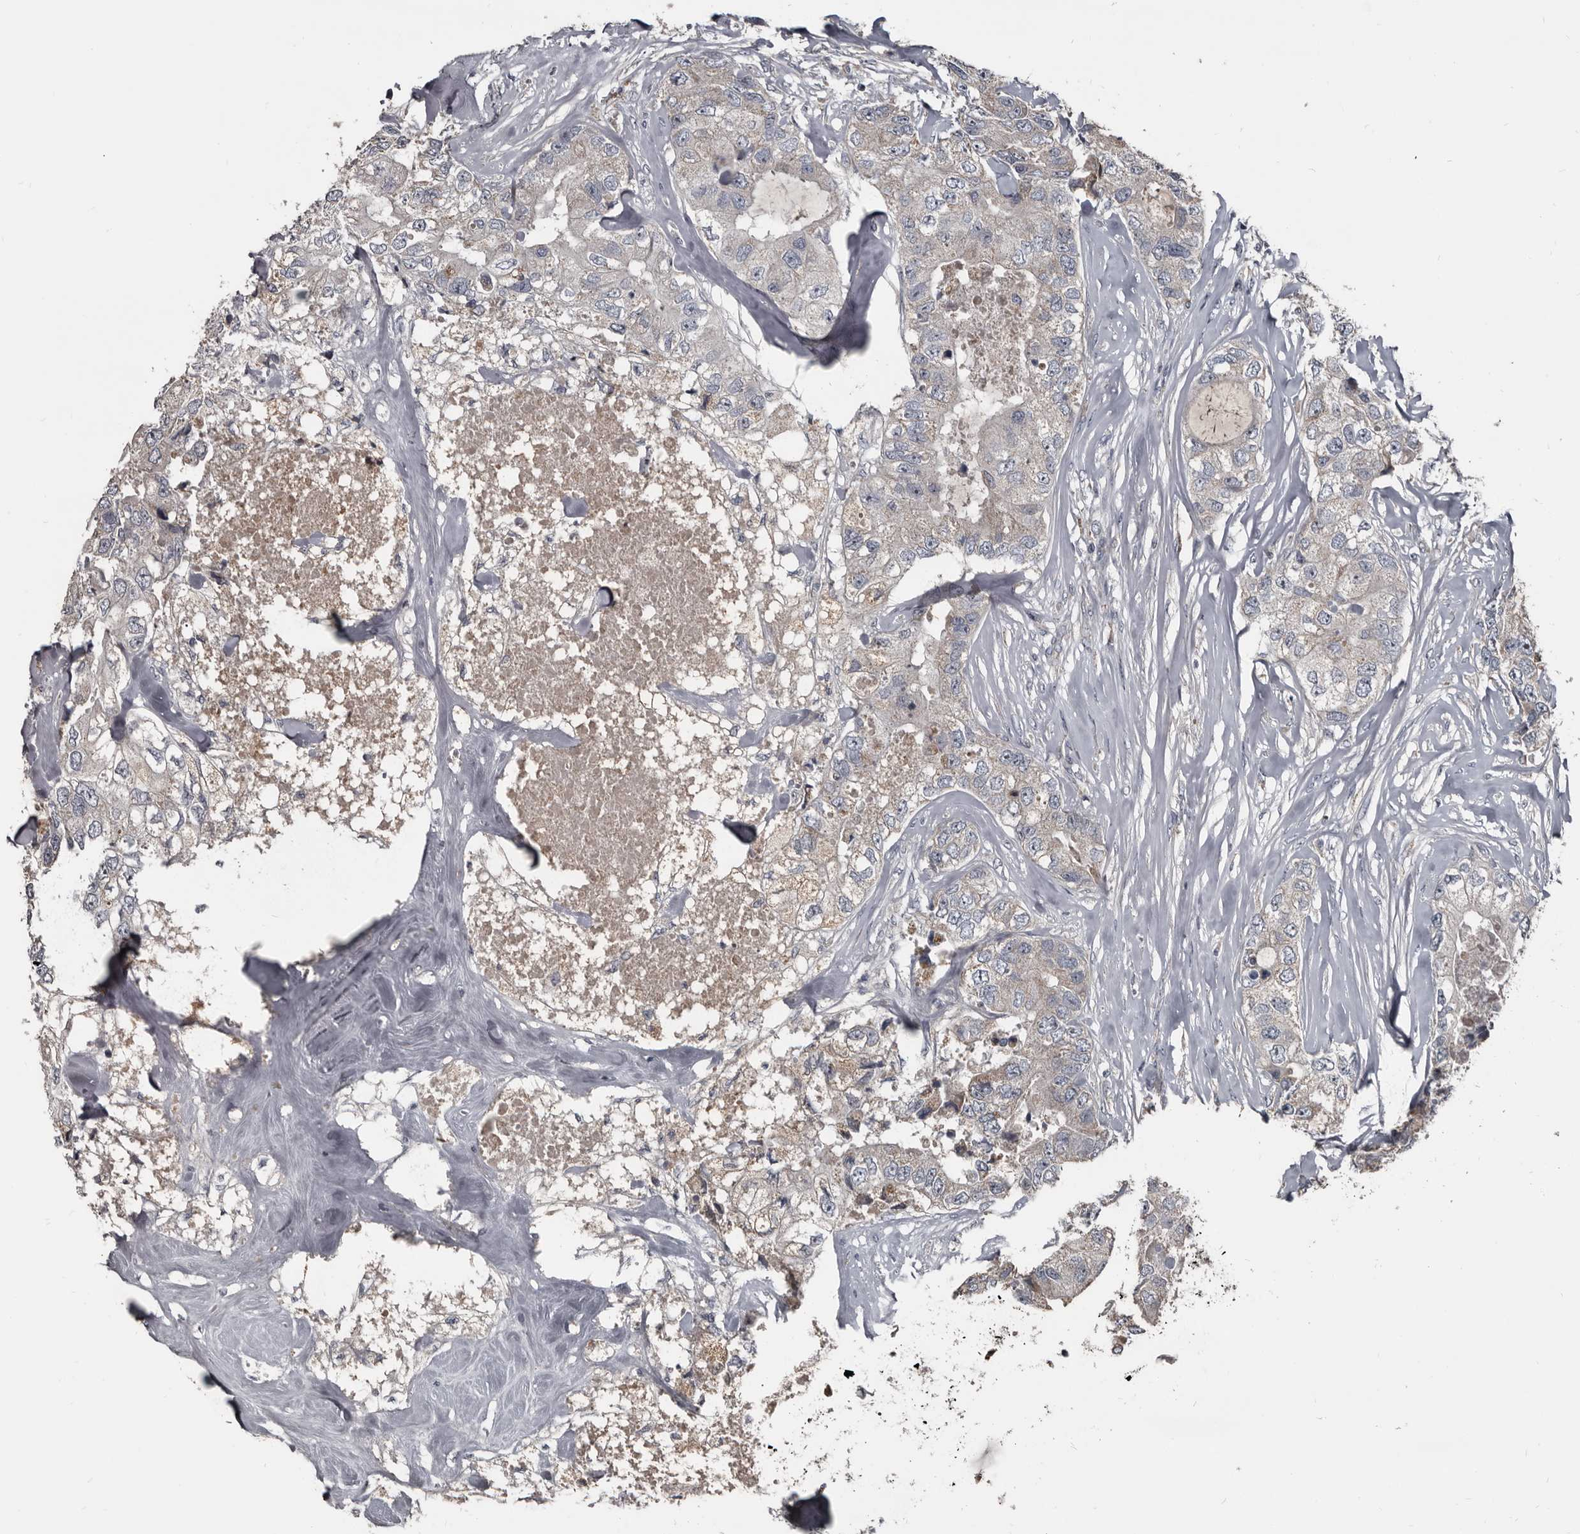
{"staining": {"intensity": "weak", "quantity": "<25%", "location": "cytoplasmic/membranous"}, "tissue": "breast cancer", "cell_type": "Tumor cells", "image_type": "cancer", "snomed": [{"axis": "morphology", "description": "Duct carcinoma"}, {"axis": "topography", "description": "Breast"}], "caption": "Breast cancer (infiltrating ductal carcinoma) stained for a protein using immunohistochemistry (IHC) reveals no staining tumor cells.", "gene": "GREB1", "patient": {"sex": "female", "age": 62}}